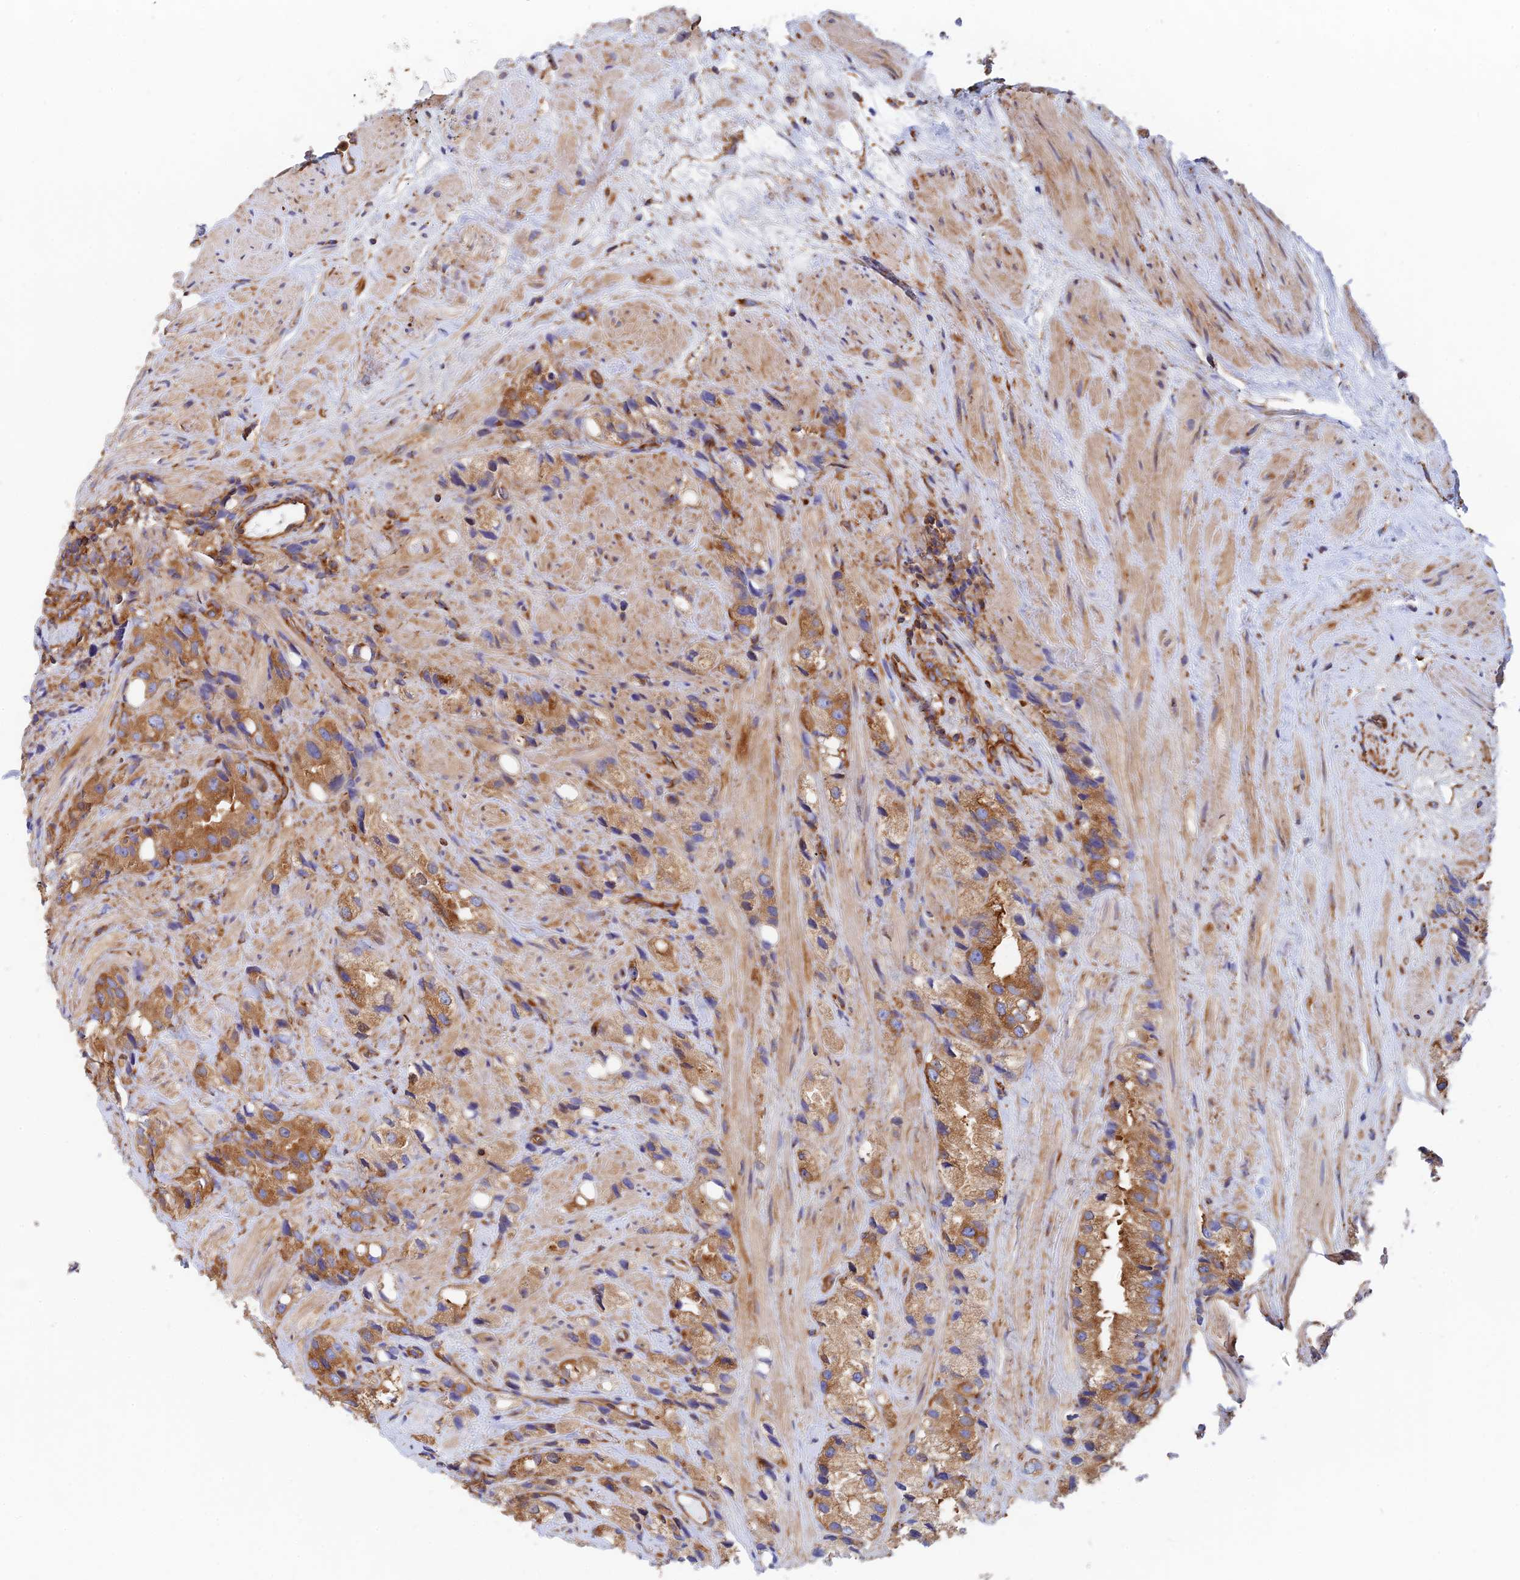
{"staining": {"intensity": "strong", "quantity": ">75%", "location": "cytoplasmic/membranous"}, "tissue": "prostate cancer", "cell_type": "Tumor cells", "image_type": "cancer", "snomed": [{"axis": "morphology", "description": "Adenocarcinoma, NOS"}, {"axis": "topography", "description": "Prostate"}], "caption": "A brown stain shows strong cytoplasmic/membranous positivity of a protein in prostate adenocarcinoma tumor cells.", "gene": "DCTN2", "patient": {"sex": "male", "age": 79}}